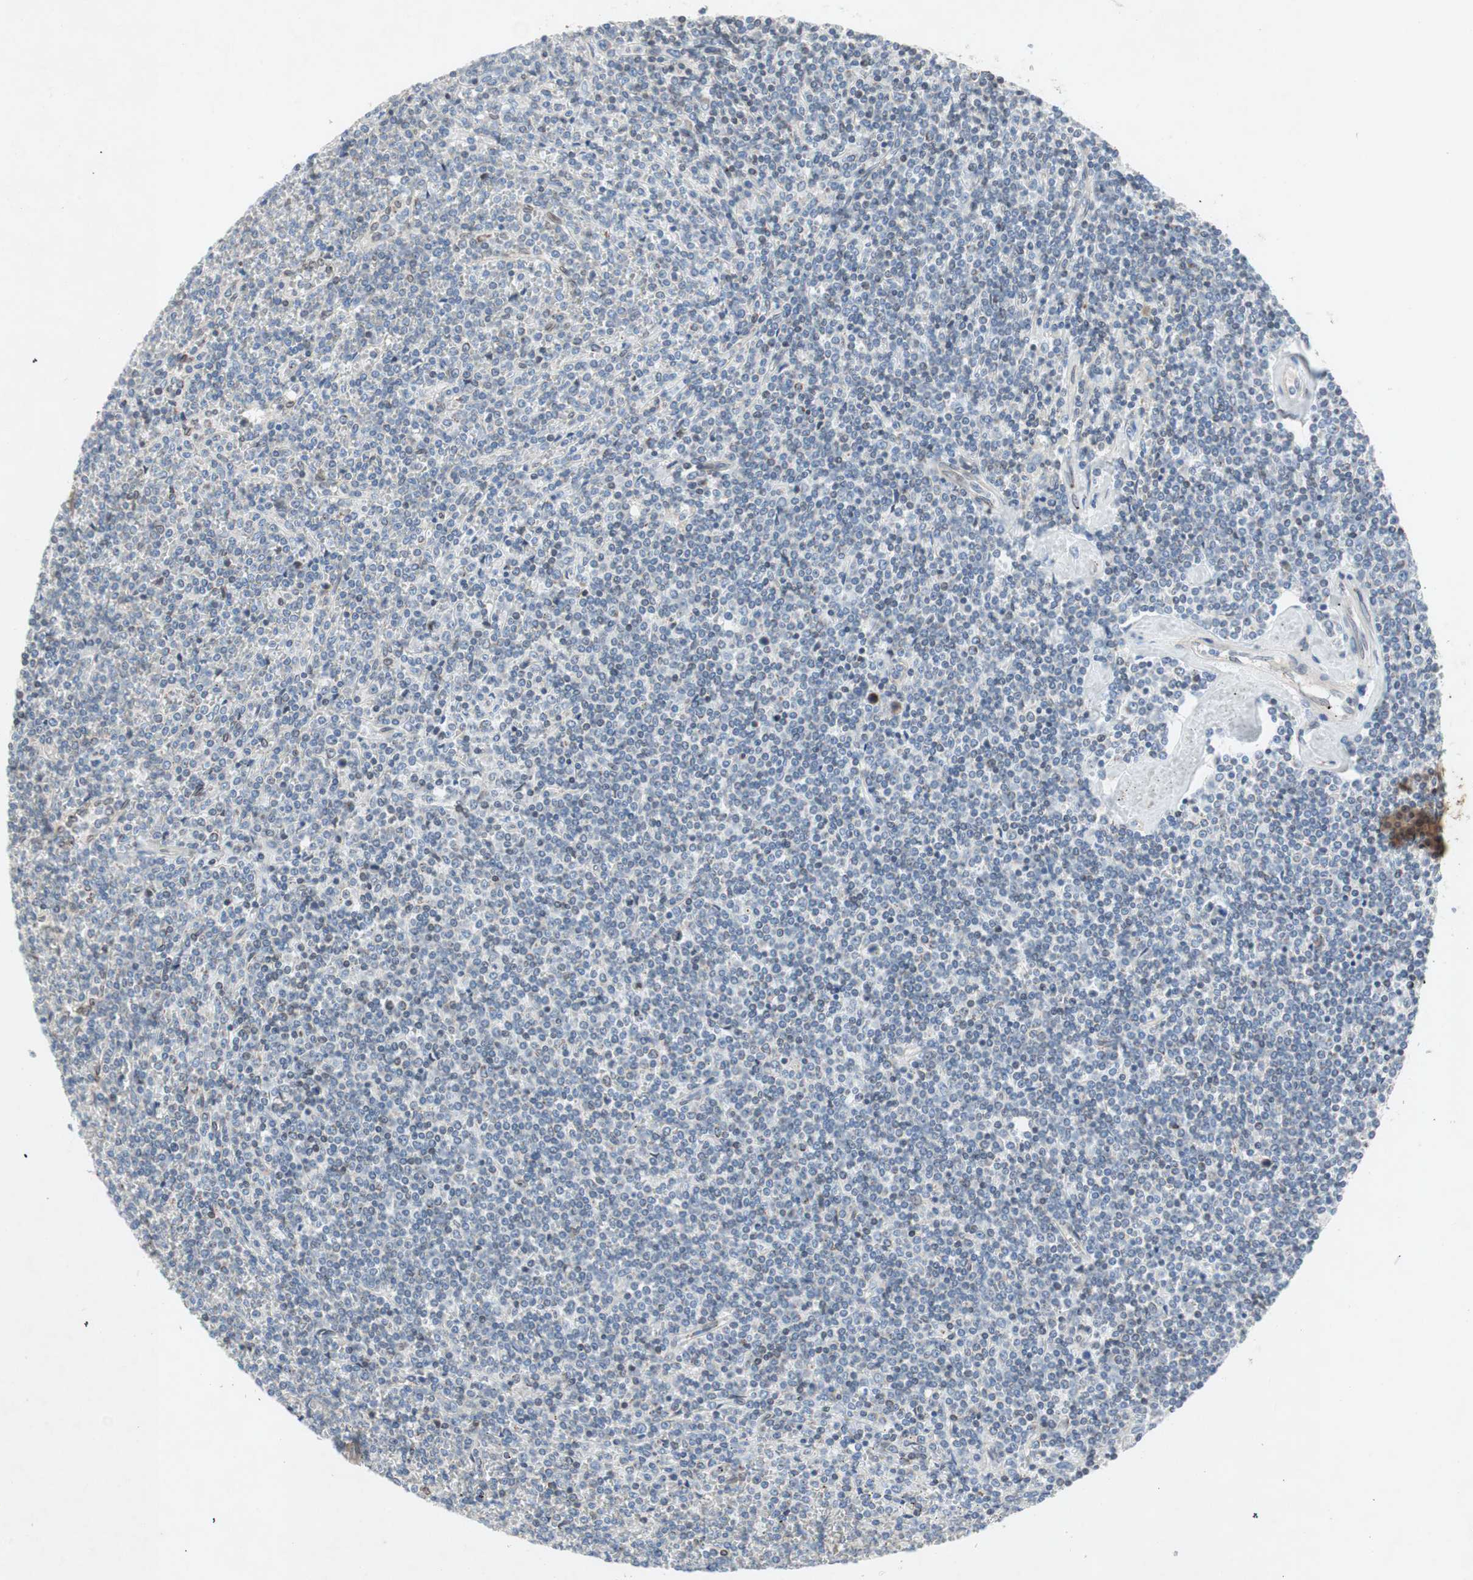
{"staining": {"intensity": "negative", "quantity": "none", "location": "none"}, "tissue": "lymphoma", "cell_type": "Tumor cells", "image_type": "cancer", "snomed": [{"axis": "morphology", "description": "Malignant lymphoma, non-Hodgkin's type, Low grade"}, {"axis": "topography", "description": "Spleen"}], "caption": "IHC photomicrograph of neoplastic tissue: human low-grade malignant lymphoma, non-Hodgkin's type stained with DAB exhibits no significant protein positivity in tumor cells. Nuclei are stained in blue.", "gene": "ARNT2", "patient": {"sex": "female", "age": 19}}